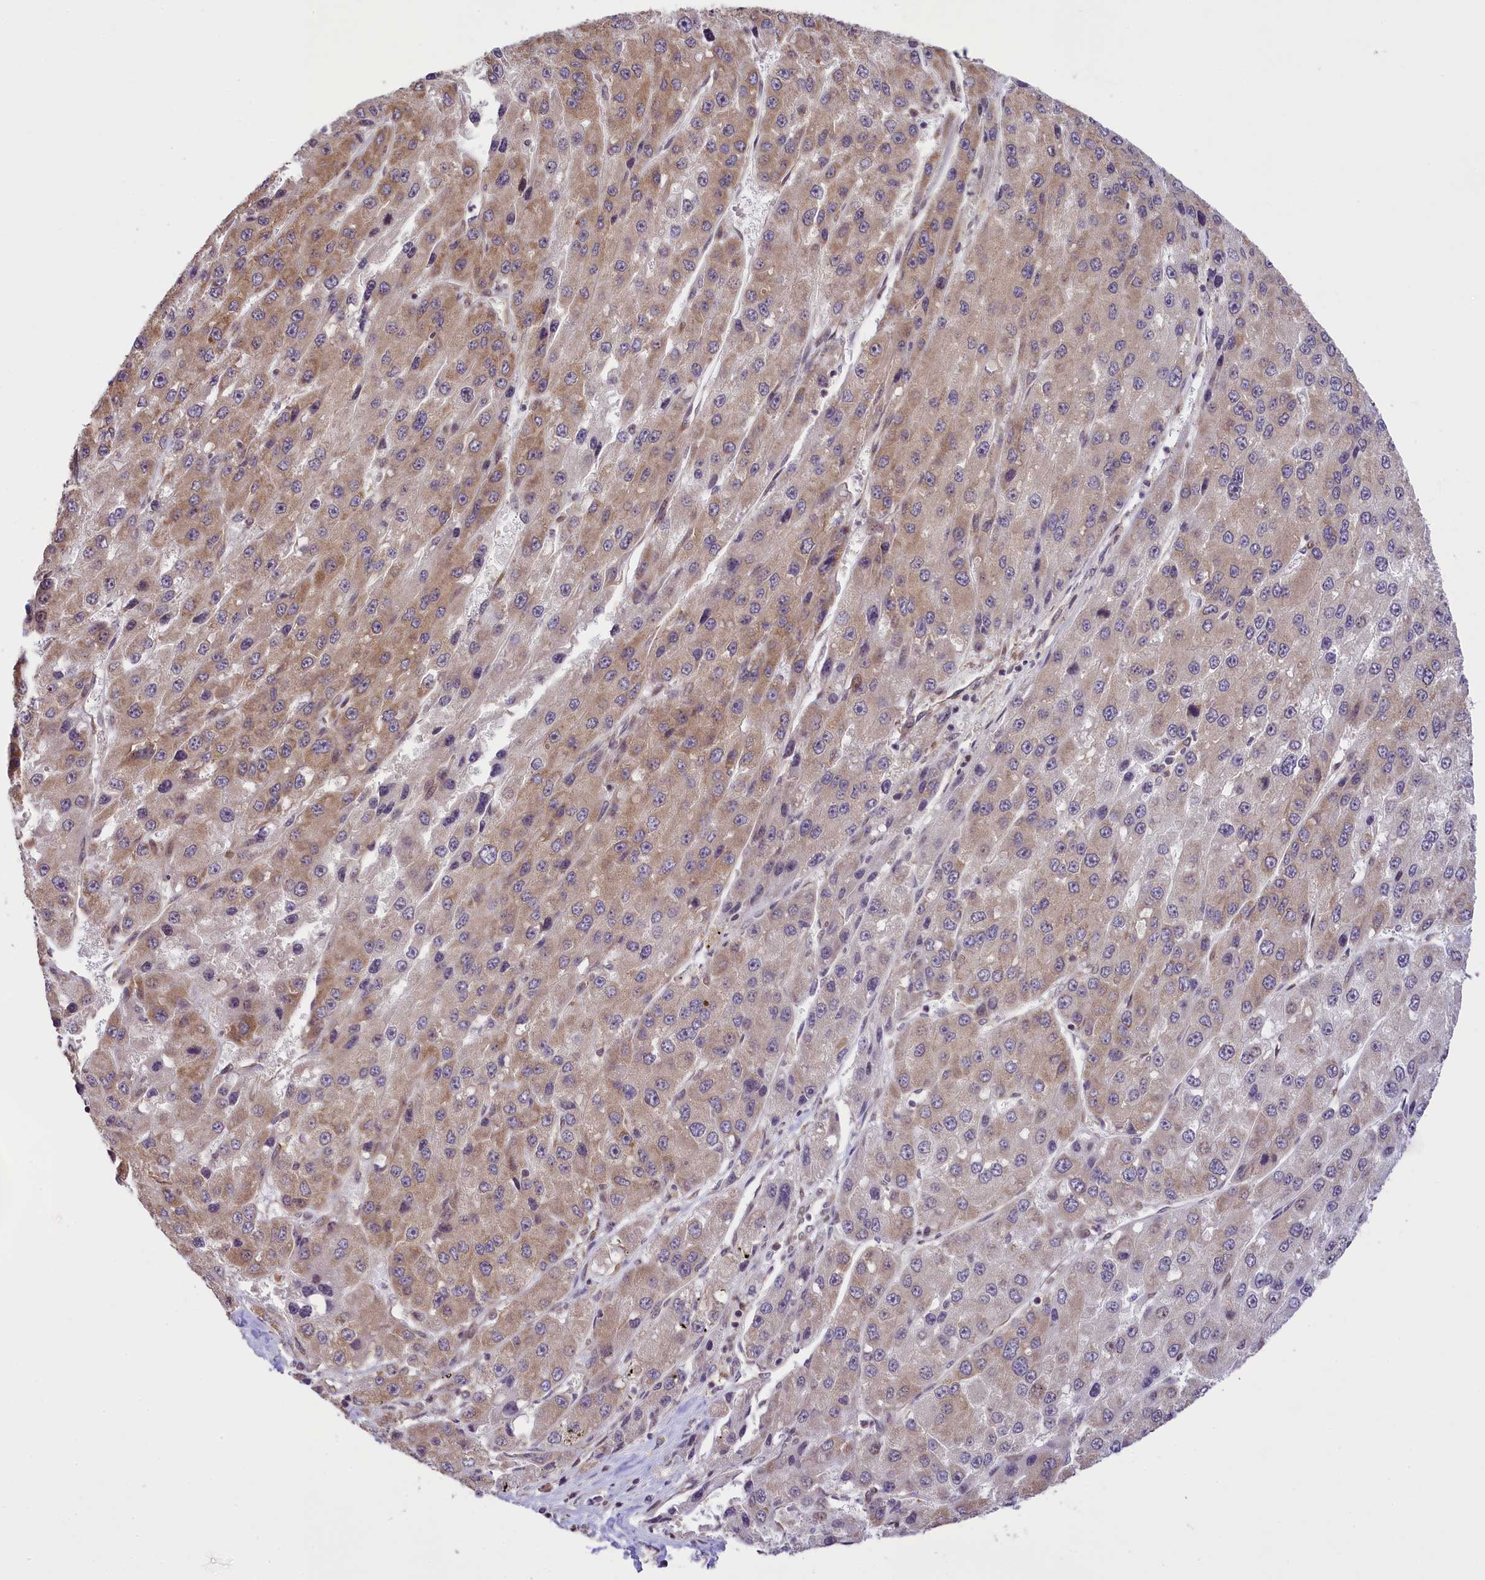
{"staining": {"intensity": "moderate", "quantity": "25%-75%", "location": "cytoplasmic/membranous"}, "tissue": "liver cancer", "cell_type": "Tumor cells", "image_type": "cancer", "snomed": [{"axis": "morphology", "description": "Carcinoma, Hepatocellular, NOS"}, {"axis": "topography", "description": "Liver"}], "caption": "A high-resolution histopathology image shows immunohistochemistry staining of liver cancer, which displays moderate cytoplasmic/membranous positivity in about 25%-75% of tumor cells. (DAB IHC, brown staining for protein, blue staining for nuclei).", "gene": "RBBP8", "patient": {"sex": "female", "age": 73}}